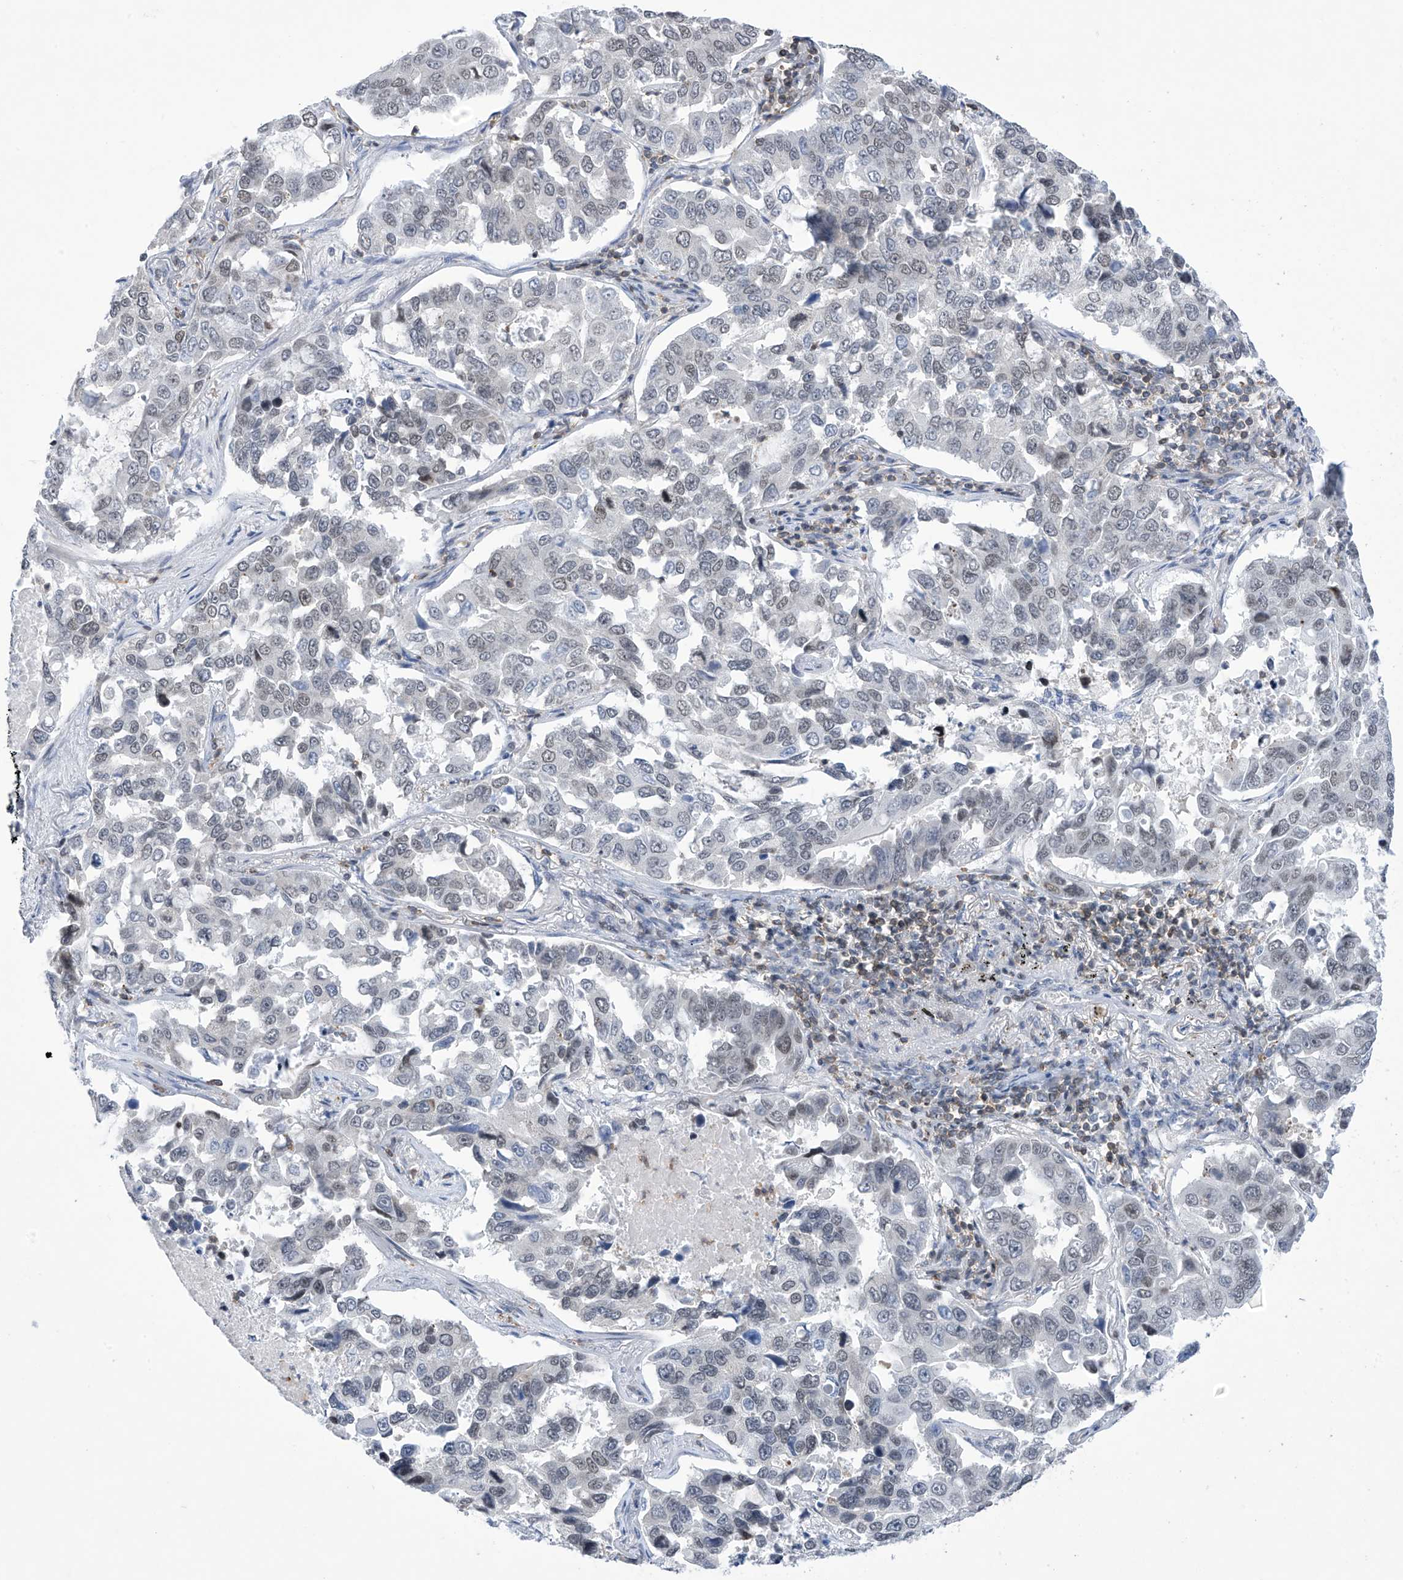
{"staining": {"intensity": "weak", "quantity": "<25%", "location": "nuclear"}, "tissue": "lung cancer", "cell_type": "Tumor cells", "image_type": "cancer", "snomed": [{"axis": "morphology", "description": "Adenocarcinoma, NOS"}, {"axis": "topography", "description": "Lung"}], "caption": "The immunohistochemistry photomicrograph has no significant positivity in tumor cells of lung adenocarcinoma tissue.", "gene": "MSL3", "patient": {"sex": "male", "age": 64}}